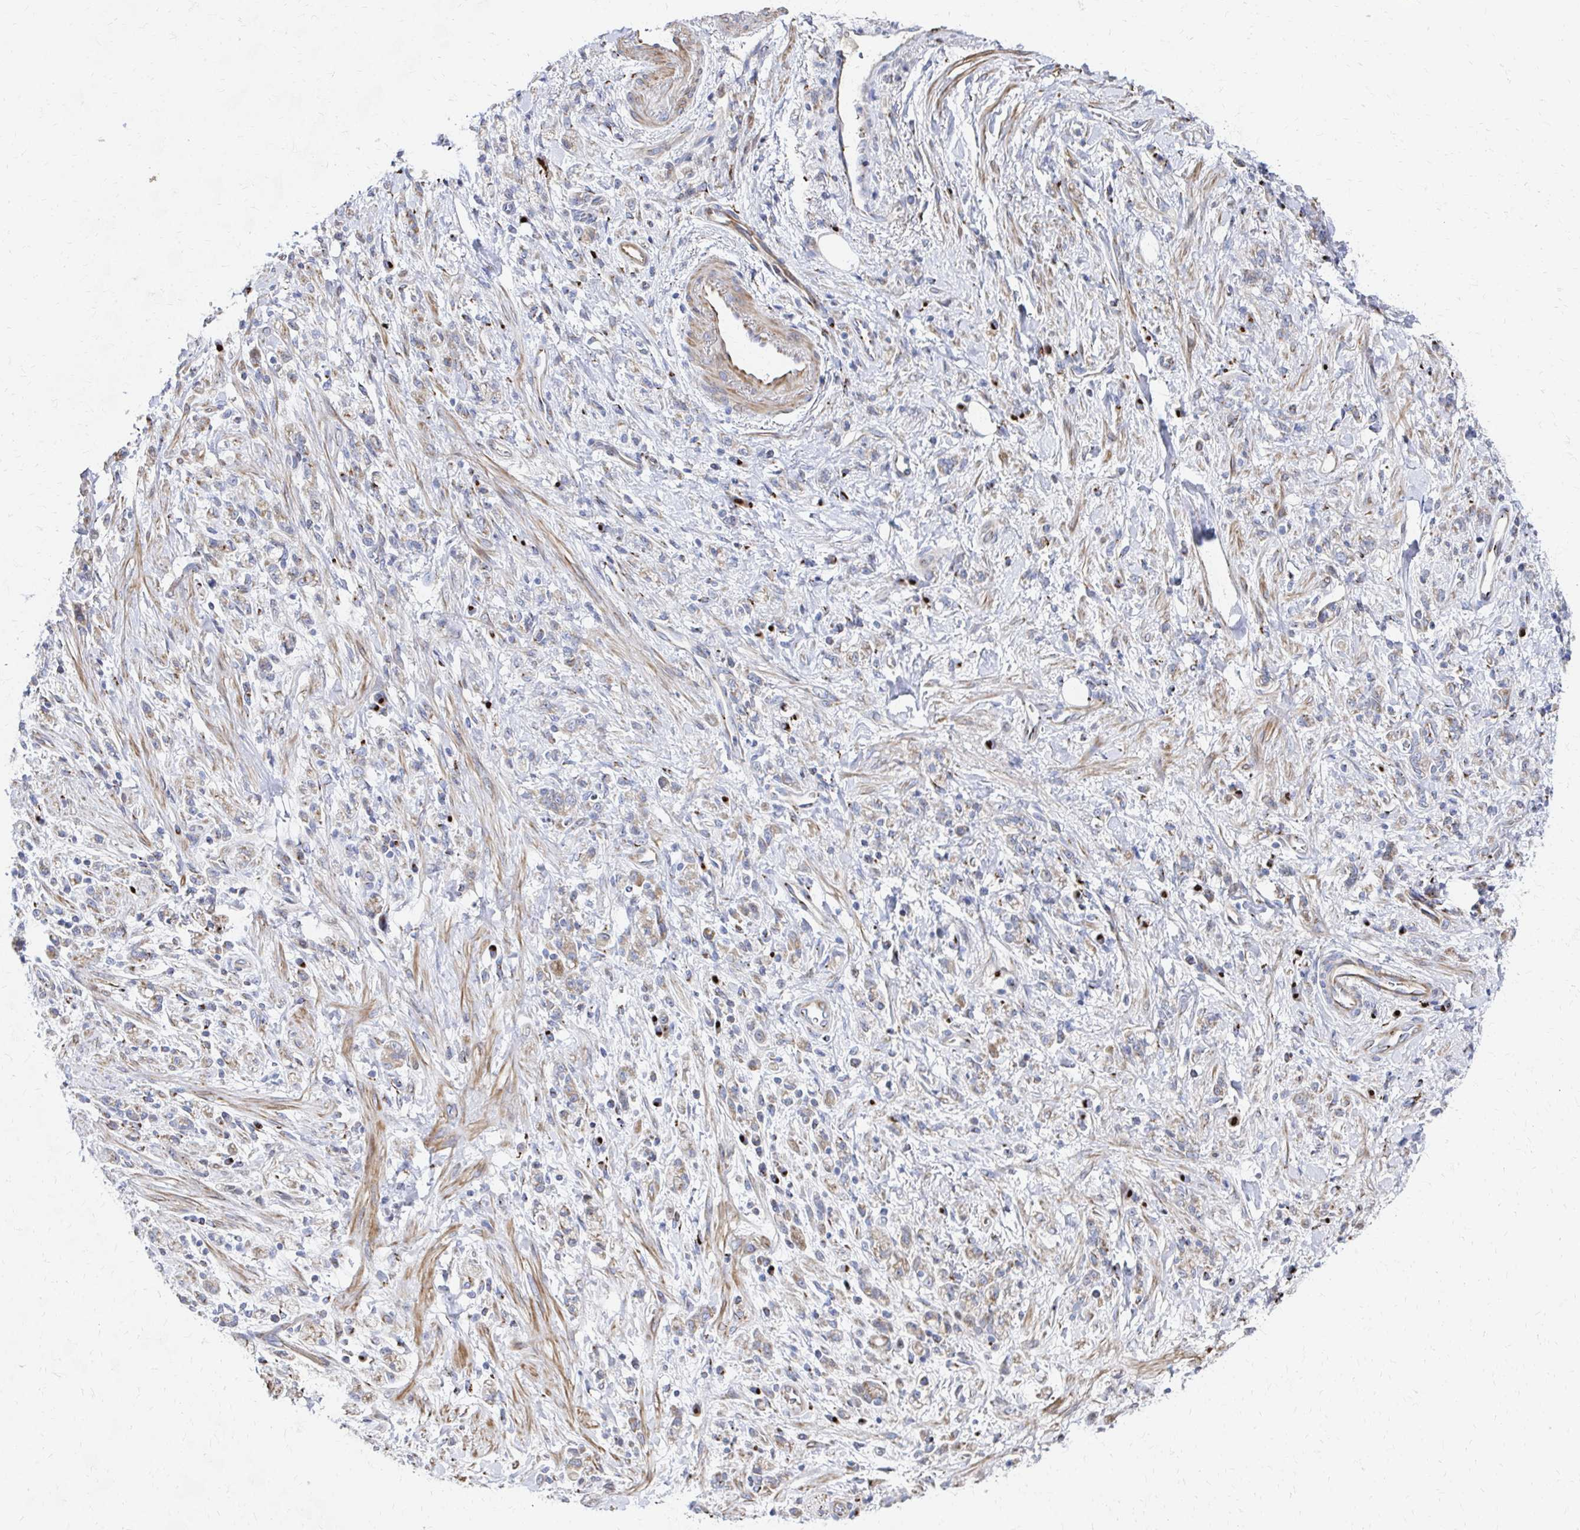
{"staining": {"intensity": "weak", "quantity": "<25%", "location": "cytoplasmic/membranous"}, "tissue": "stomach cancer", "cell_type": "Tumor cells", "image_type": "cancer", "snomed": [{"axis": "morphology", "description": "Adenocarcinoma, NOS"}, {"axis": "topography", "description": "Stomach"}], "caption": "IHC of human adenocarcinoma (stomach) shows no positivity in tumor cells.", "gene": "MAN1A1", "patient": {"sex": "male", "age": 77}}